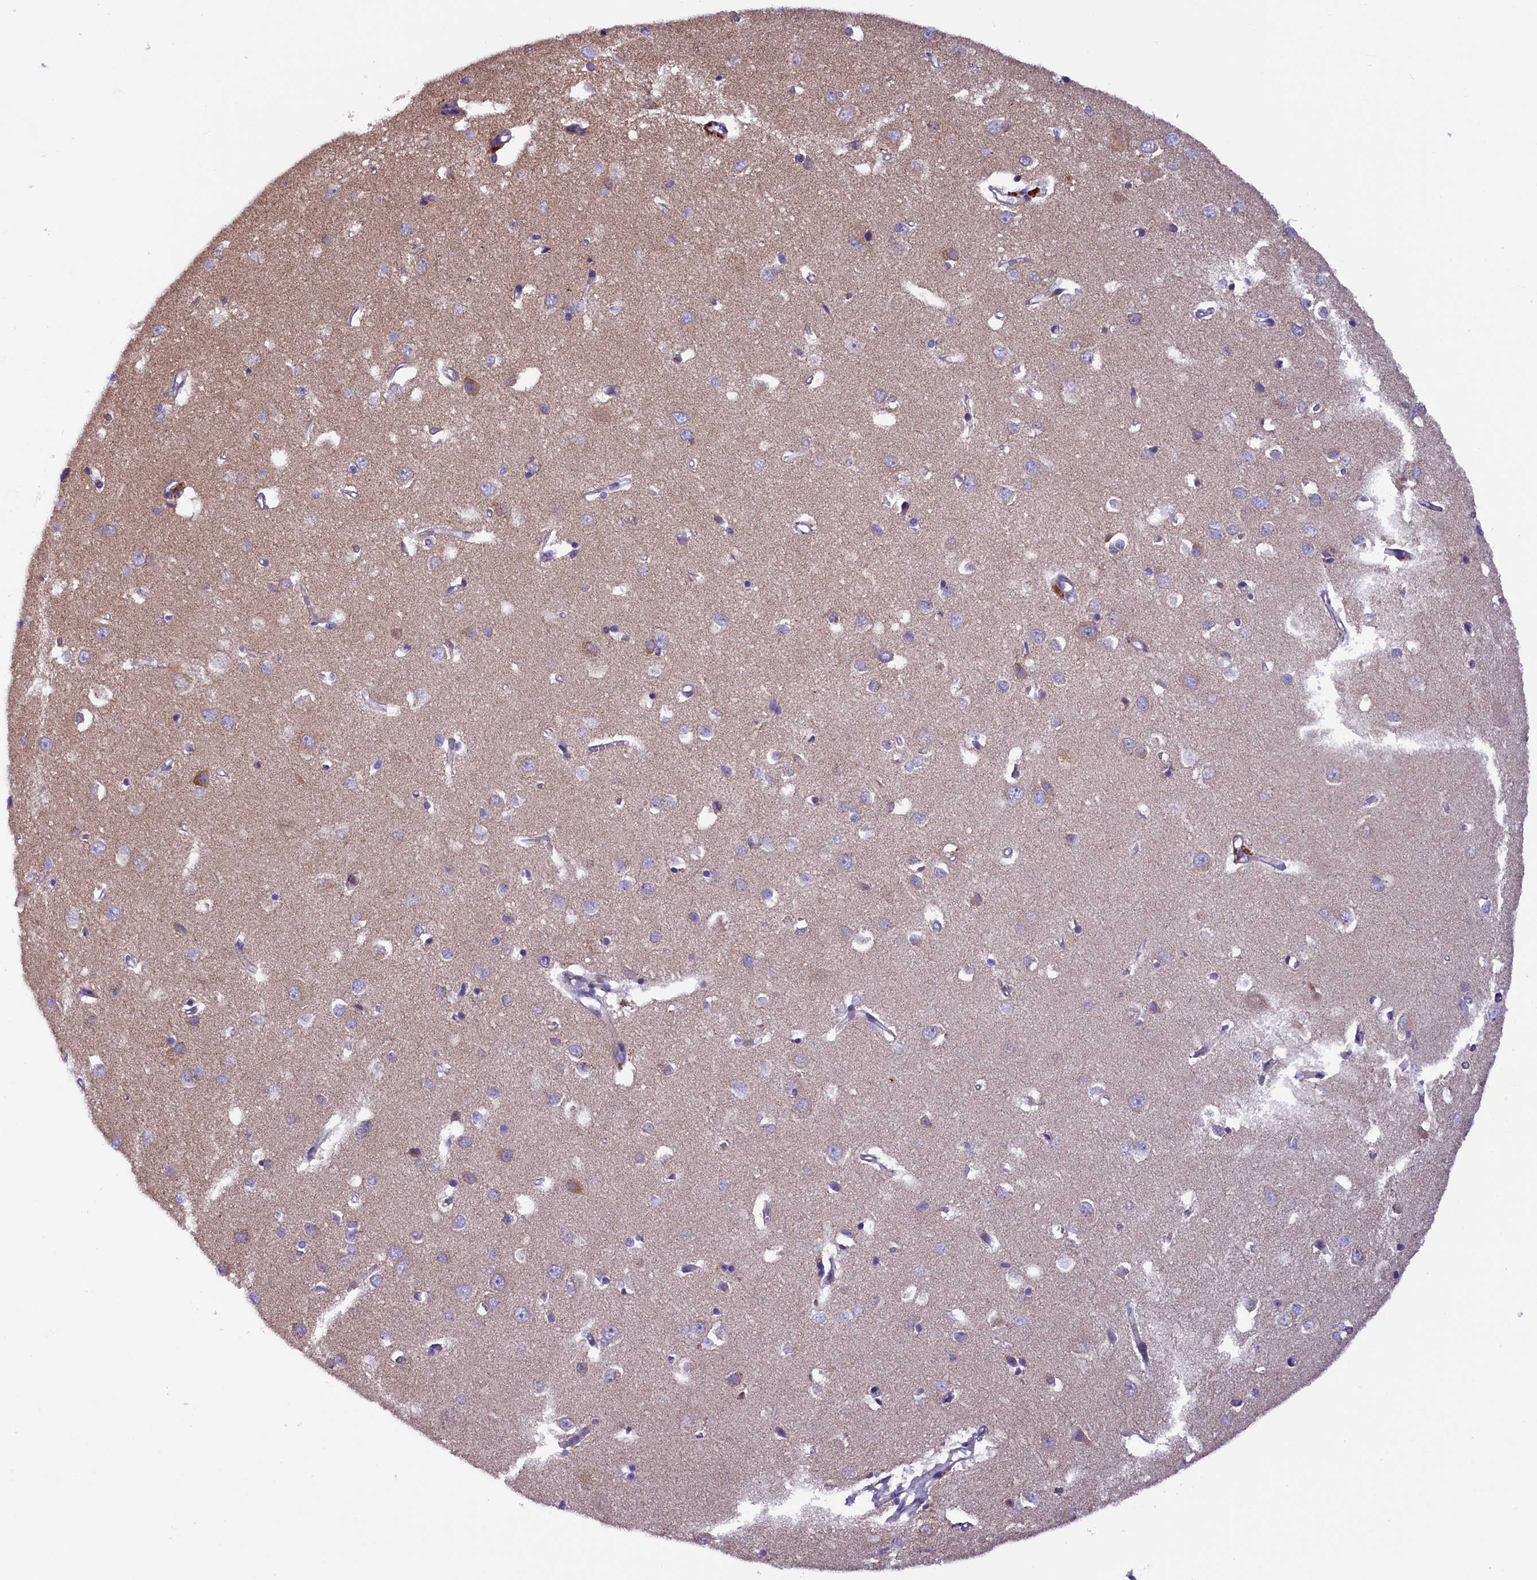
{"staining": {"intensity": "negative", "quantity": "none", "location": "none"}, "tissue": "cerebral cortex", "cell_type": "Endothelial cells", "image_type": "normal", "snomed": [{"axis": "morphology", "description": "Normal tissue, NOS"}, {"axis": "topography", "description": "Cerebral cortex"}], "caption": "A high-resolution micrograph shows immunohistochemistry (IHC) staining of benign cerebral cortex, which exhibits no significant expression in endothelial cells. (Brightfield microscopy of DAB (3,3'-diaminobenzidine) immunohistochemistry (IHC) at high magnification).", "gene": "DNAJB9", "patient": {"sex": "female", "age": 64}}